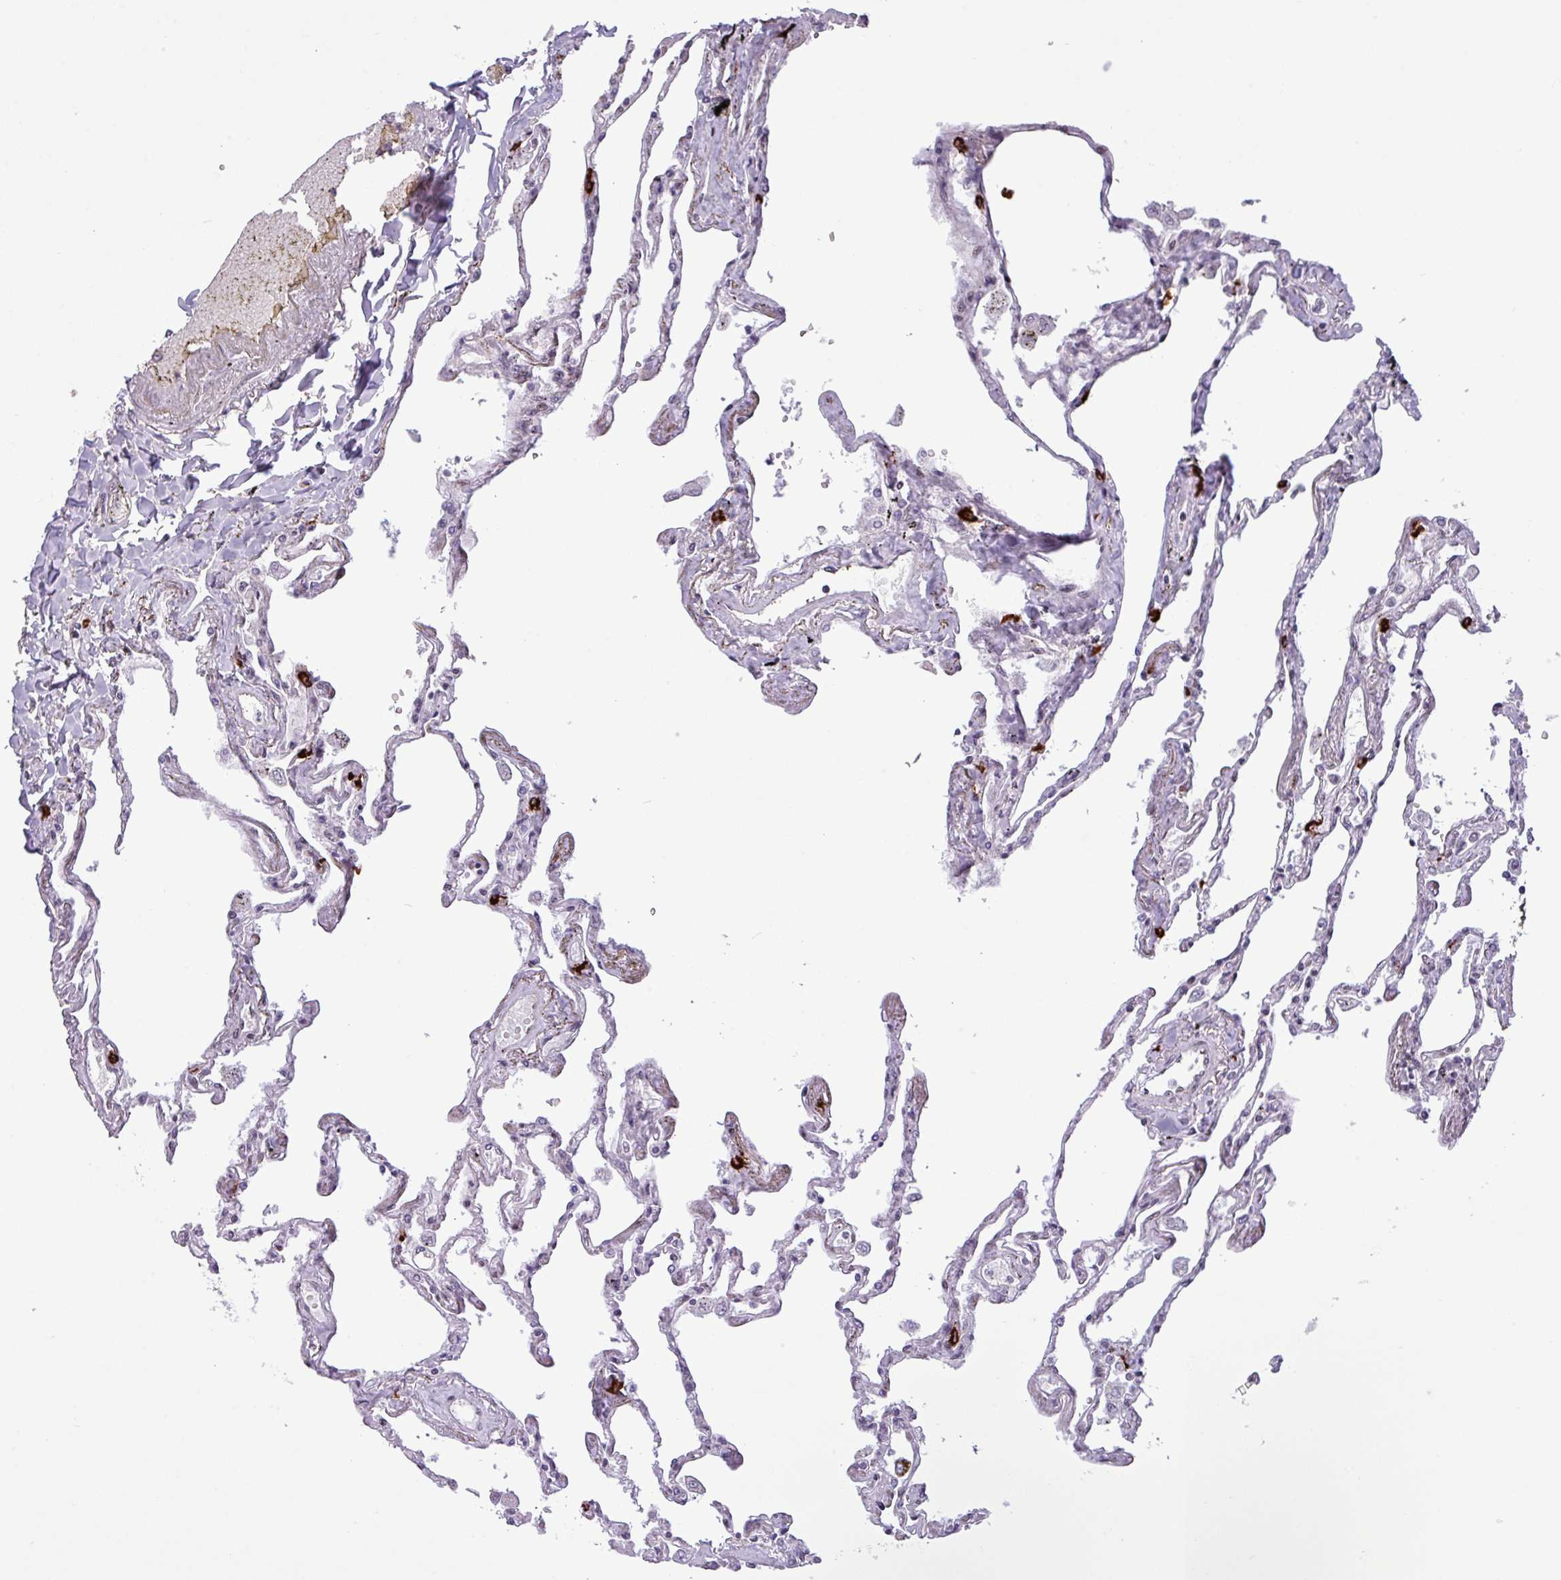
{"staining": {"intensity": "strong", "quantity": "<25%", "location": "nuclear"}, "tissue": "lung", "cell_type": "Alveolar cells", "image_type": "normal", "snomed": [{"axis": "morphology", "description": "Normal tissue, NOS"}, {"axis": "topography", "description": "Lung"}], "caption": "The micrograph exhibits a brown stain indicating the presence of a protein in the nuclear of alveolar cells in lung. (IHC, brightfield microscopy, high magnification).", "gene": "NOTCH2", "patient": {"sex": "female", "age": 67}}